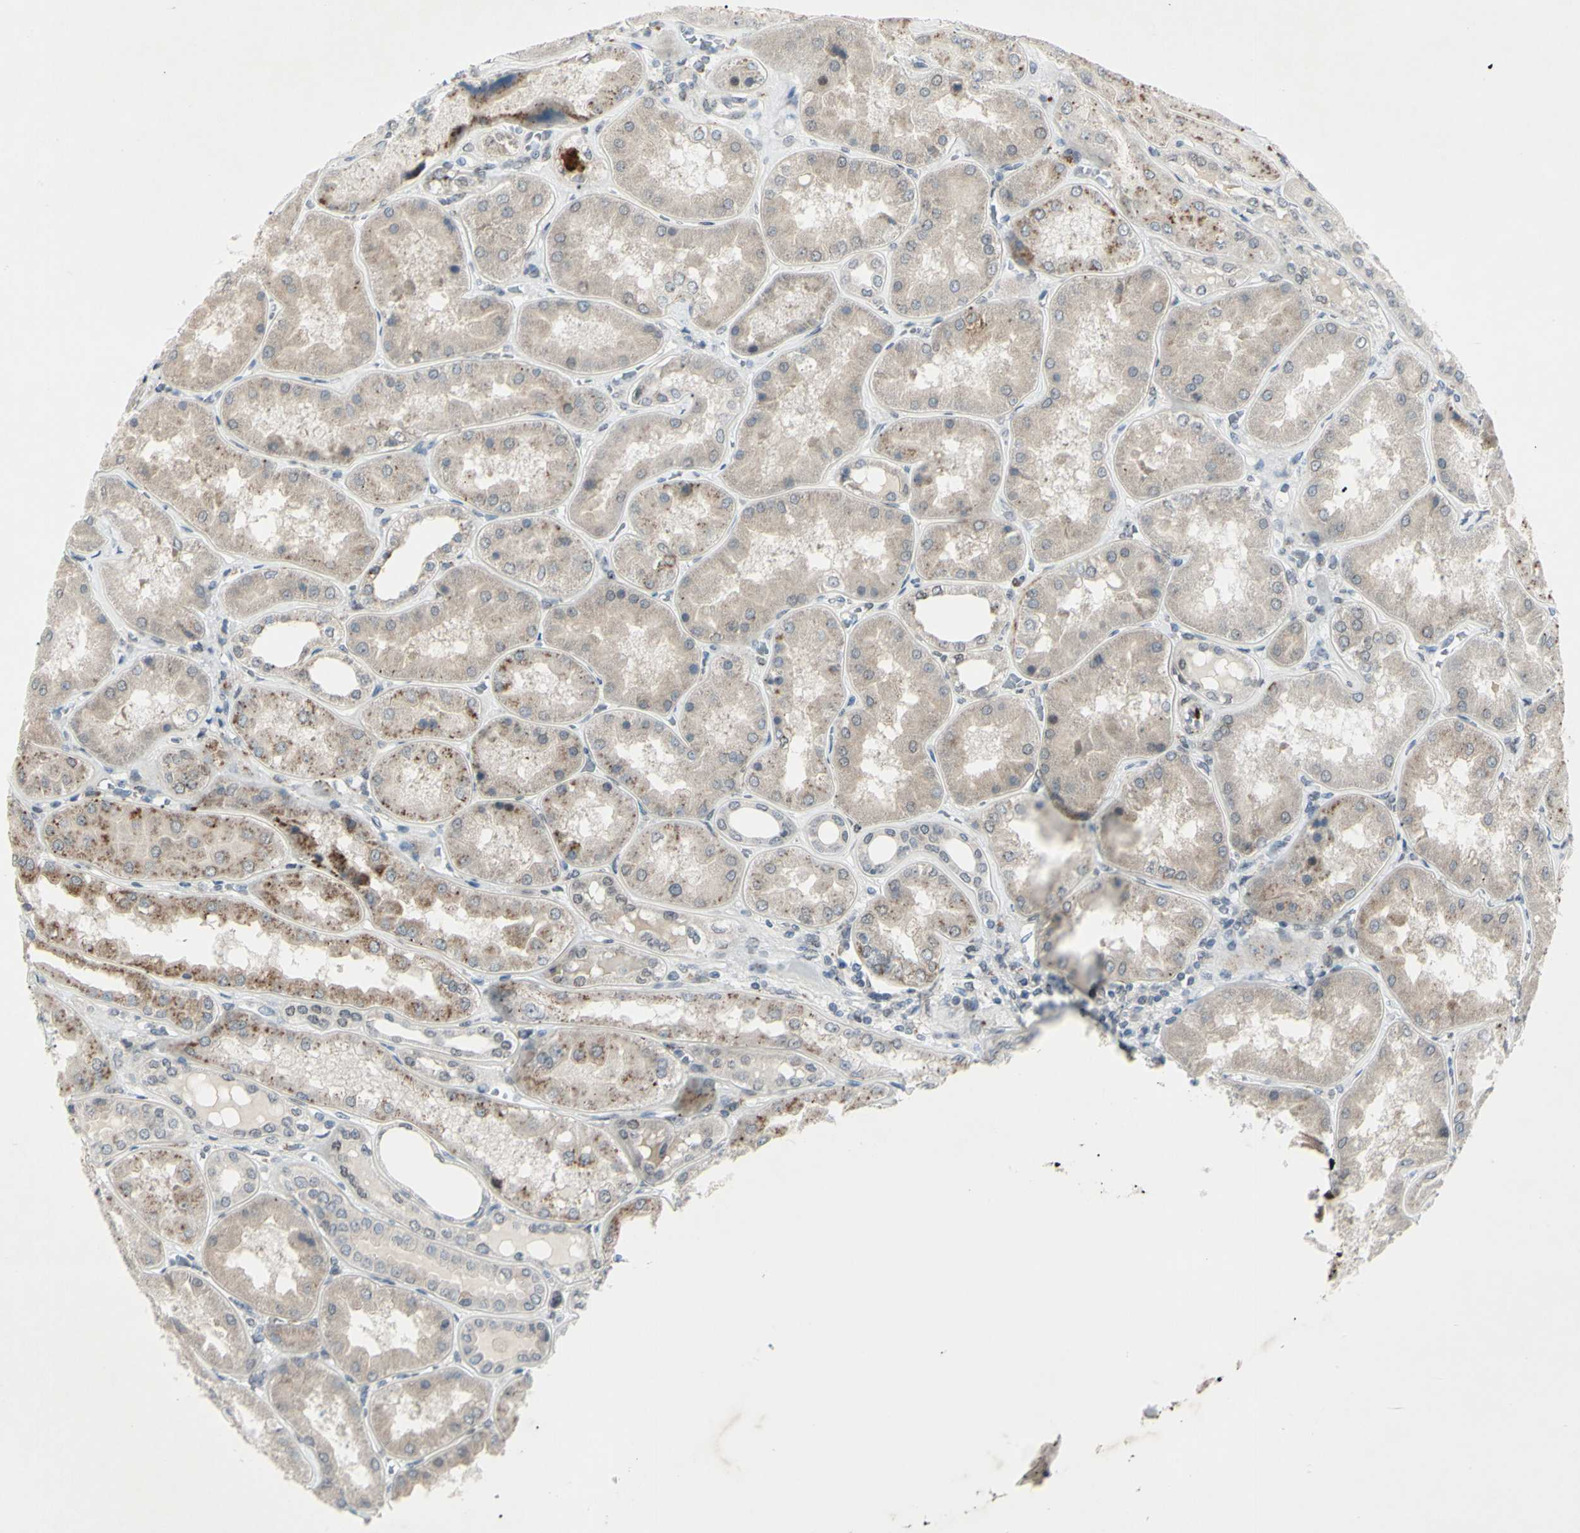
{"staining": {"intensity": "weak", "quantity": "25%-75%", "location": "cytoplasmic/membranous"}, "tissue": "kidney", "cell_type": "Cells in glomeruli", "image_type": "normal", "snomed": [{"axis": "morphology", "description": "Normal tissue, NOS"}, {"axis": "topography", "description": "Kidney"}], "caption": "Weak cytoplasmic/membranous expression is identified in approximately 25%-75% of cells in glomeruli in benign kidney. The staining is performed using DAB (3,3'-diaminobenzidine) brown chromogen to label protein expression. The nuclei are counter-stained blue using hematoxylin.", "gene": "FGFR2", "patient": {"sex": "female", "age": 56}}